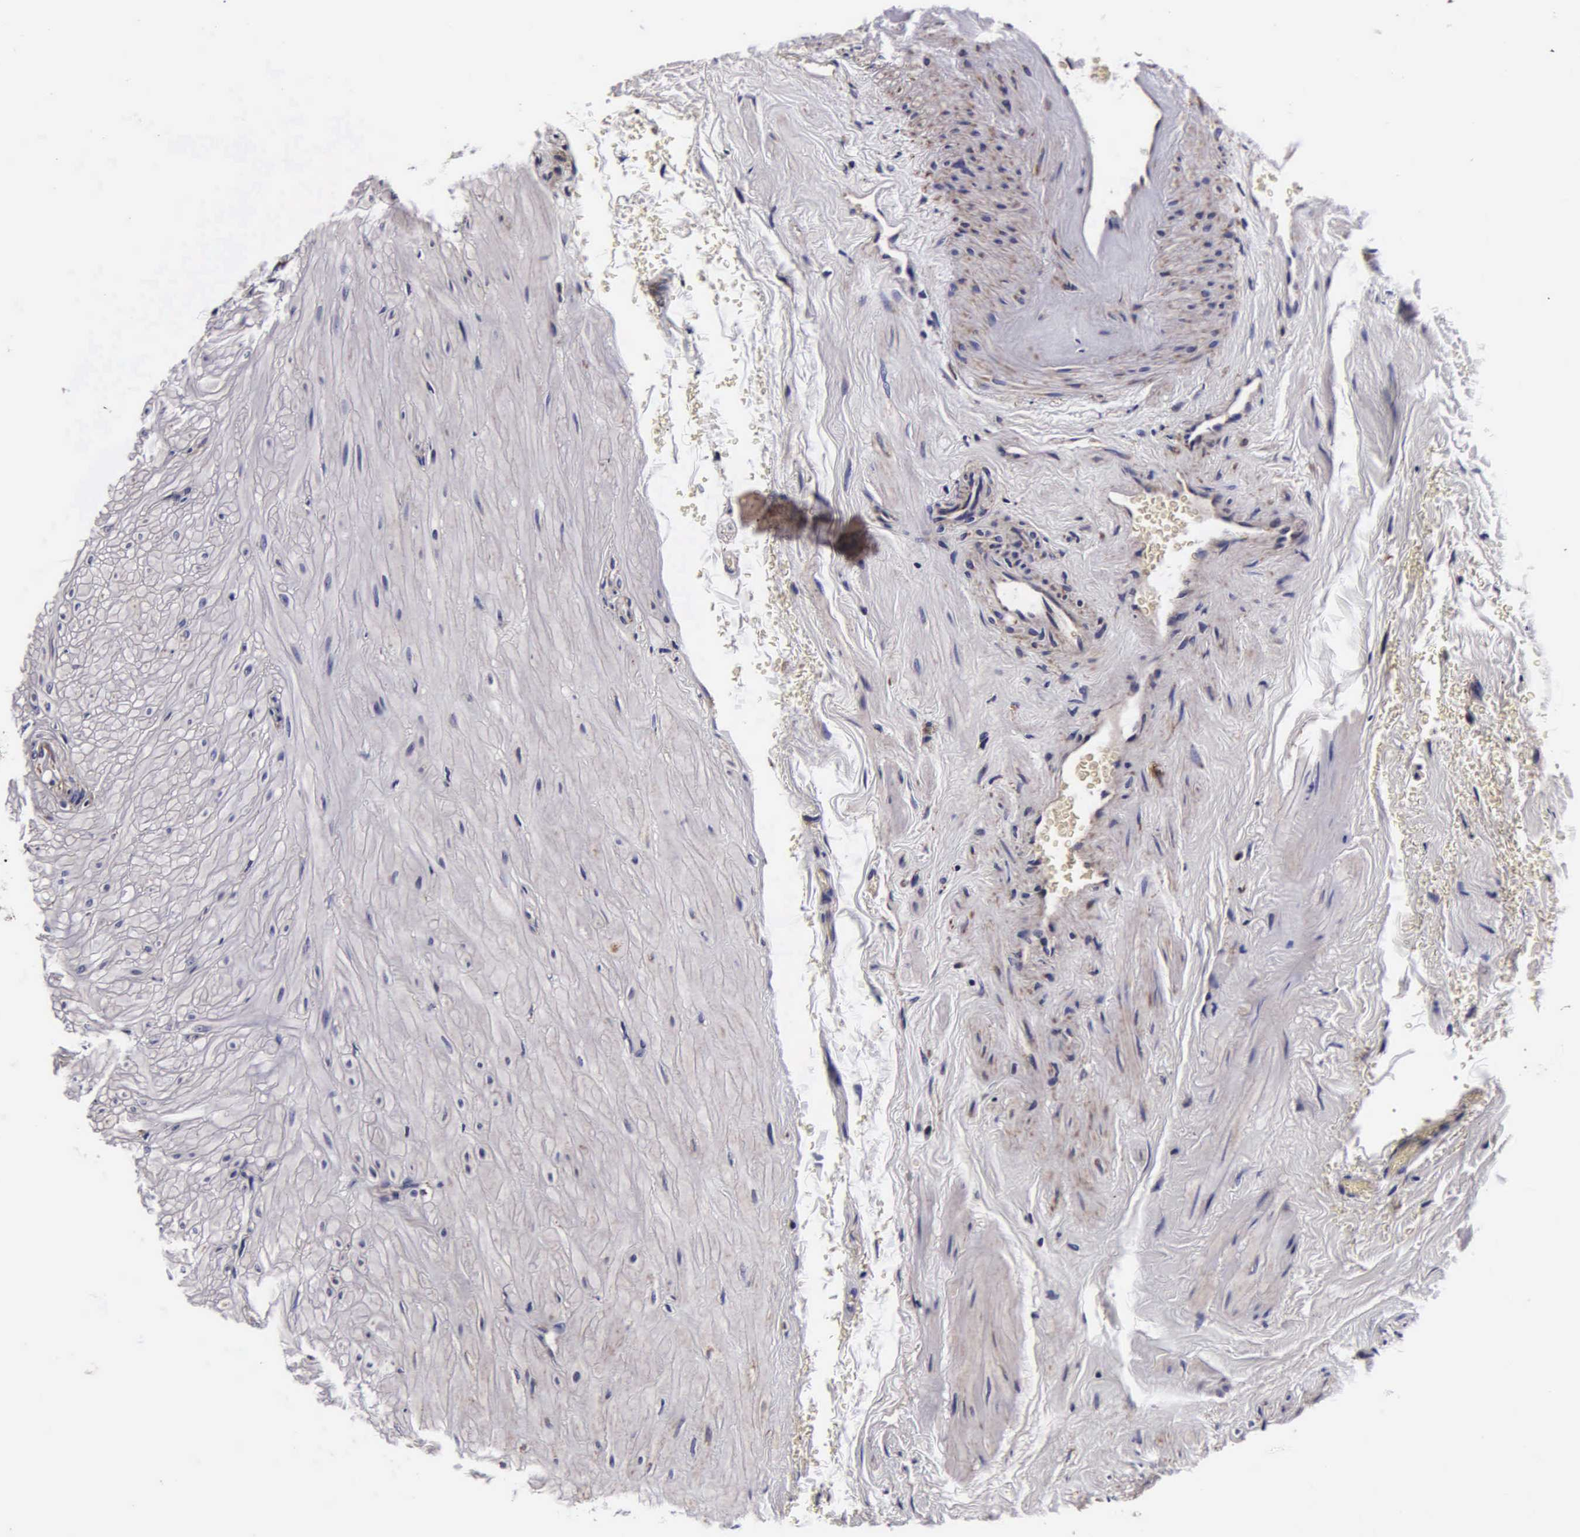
{"staining": {"intensity": "moderate", "quantity": ">75%", "location": "cytoplasmic/membranous"}, "tissue": "seminal vesicle", "cell_type": "Glandular cells", "image_type": "normal", "snomed": [{"axis": "morphology", "description": "Normal tissue, NOS"}, {"axis": "topography", "description": "Seminal veicle"}], "caption": "Protein staining exhibits moderate cytoplasmic/membranous positivity in approximately >75% of glandular cells in benign seminal vesicle. The staining was performed using DAB (3,3'-diaminobenzidine), with brown indicating positive protein expression. Nuclei are stained blue with hematoxylin.", "gene": "PSMA3", "patient": {"sex": "male", "age": 69}}